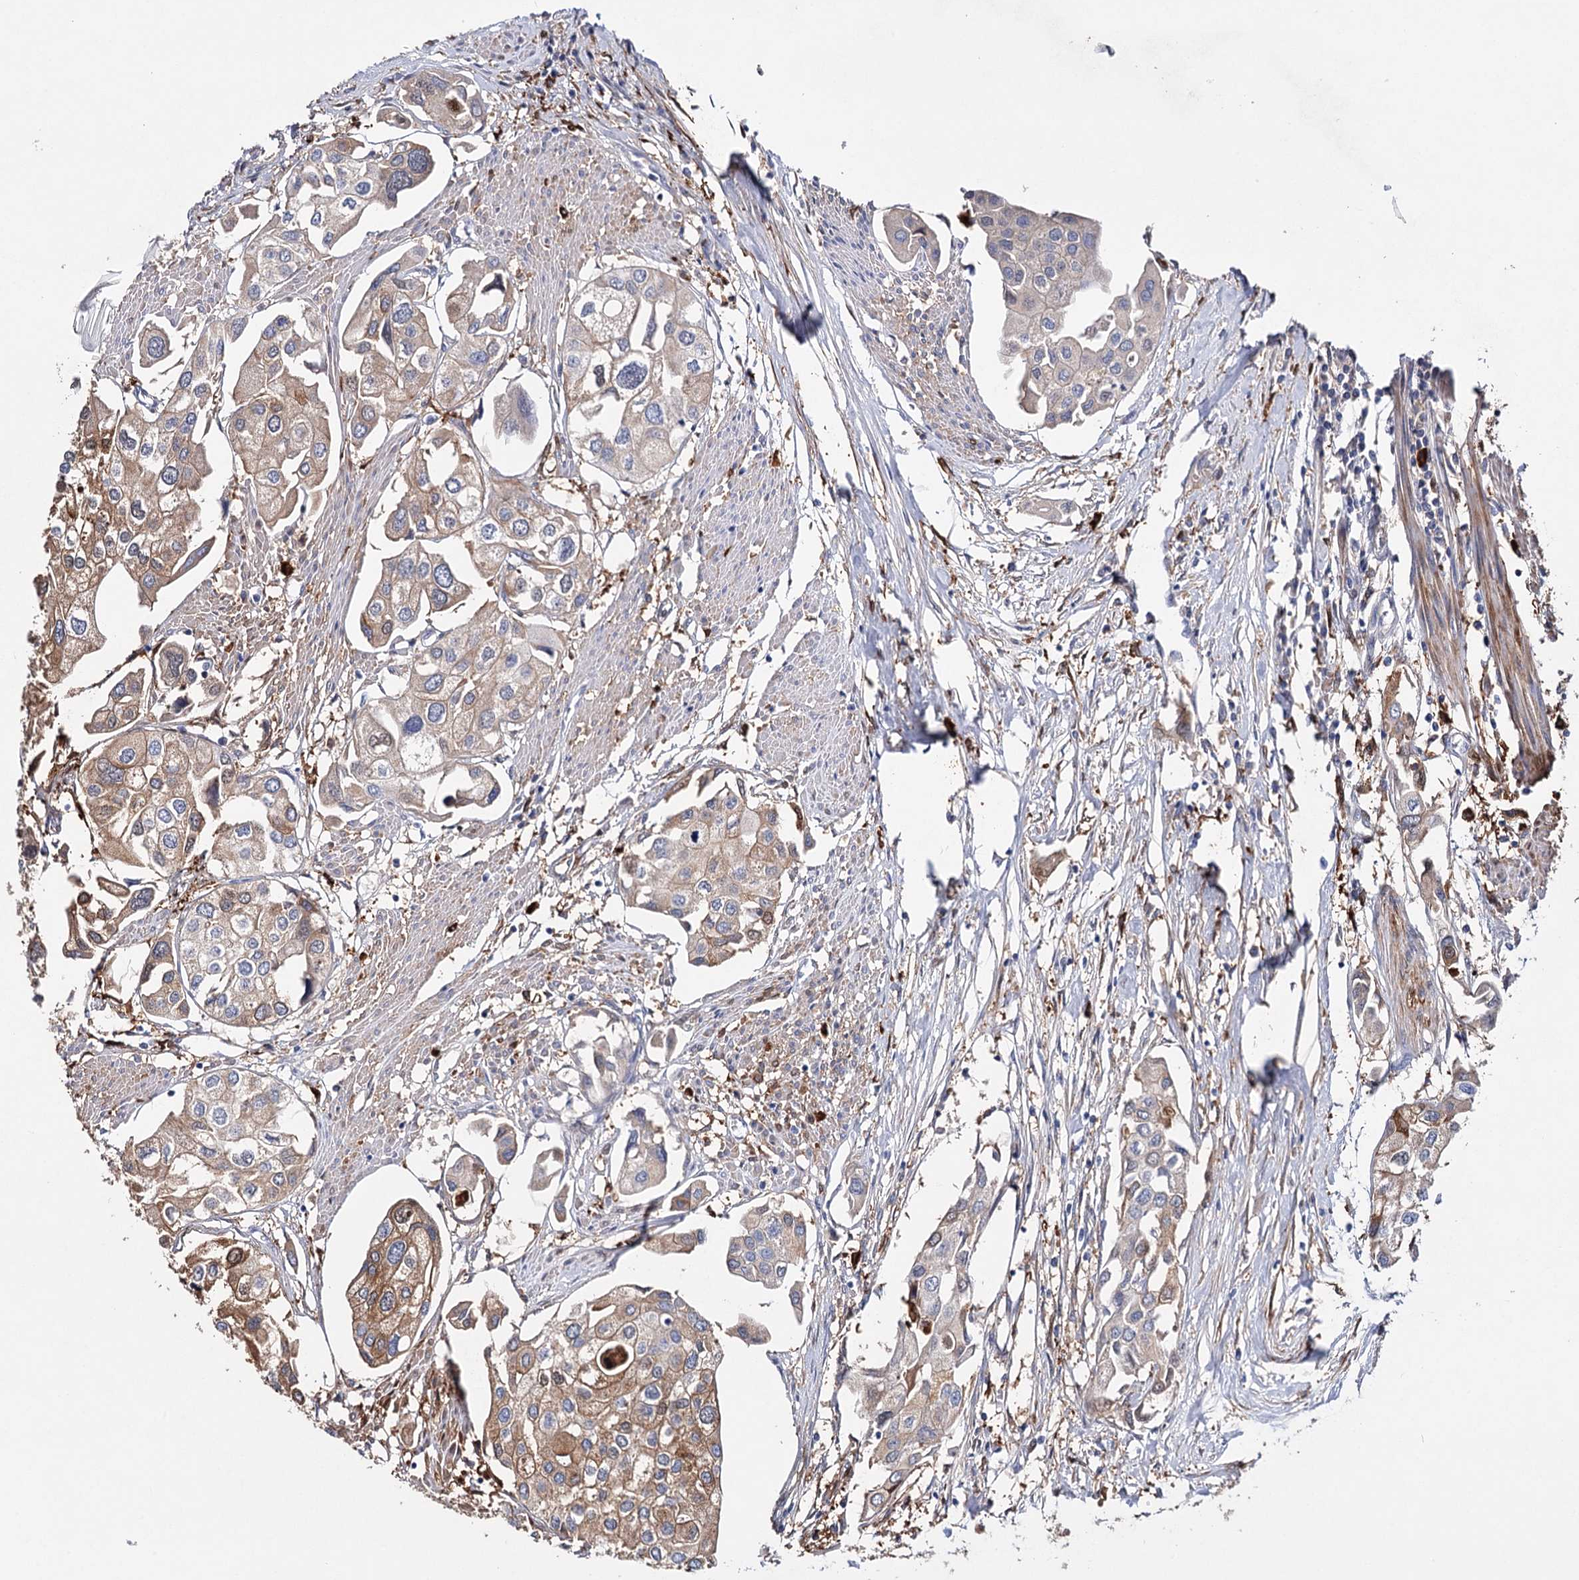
{"staining": {"intensity": "moderate", "quantity": ">75%", "location": "cytoplasmic/membranous"}, "tissue": "urothelial cancer", "cell_type": "Tumor cells", "image_type": "cancer", "snomed": [{"axis": "morphology", "description": "Urothelial carcinoma, High grade"}, {"axis": "topography", "description": "Urinary bladder"}], "caption": "A photomicrograph of human urothelial cancer stained for a protein shows moderate cytoplasmic/membranous brown staining in tumor cells. The protein of interest is shown in brown color, while the nuclei are stained blue.", "gene": "CFAP46", "patient": {"sex": "male", "age": 64}}